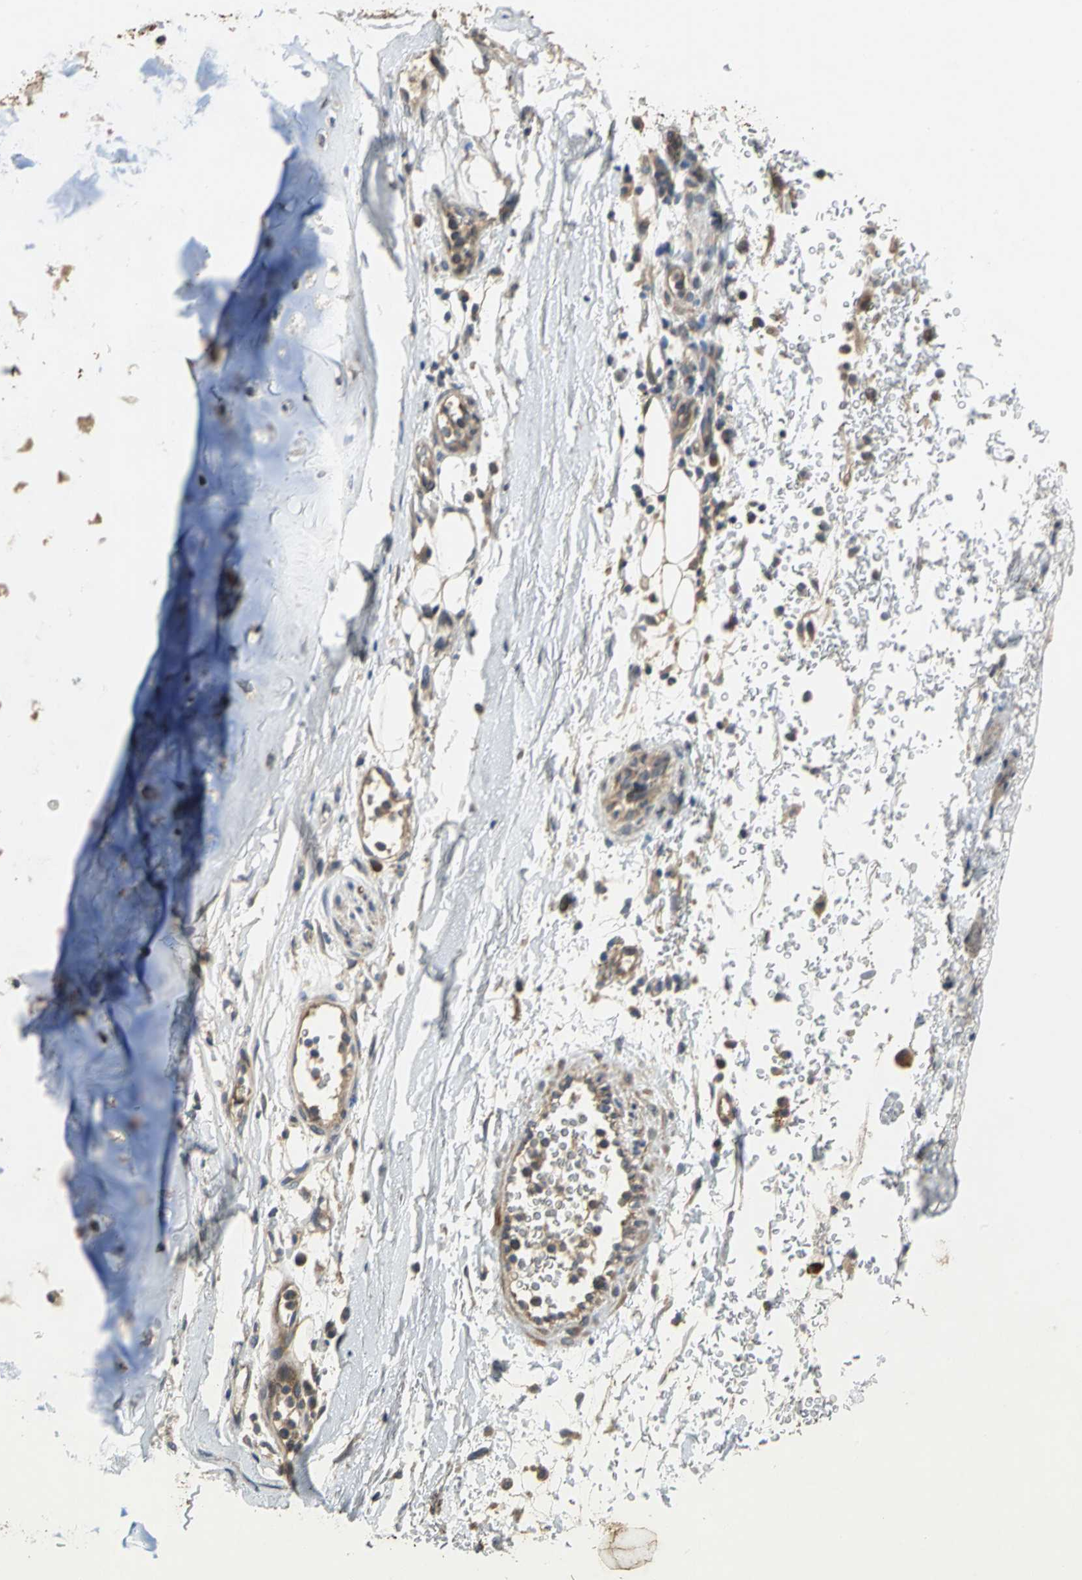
{"staining": {"intensity": "weak", "quantity": ">75%", "location": "cytoplasmic/membranous"}, "tissue": "adipose tissue", "cell_type": "Adipocytes", "image_type": "normal", "snomed": [{"axis": "morphology", "description": "Normal tissue, NOS"}, {"axis": "topography", "description": "Cartilage tissue"}, {"axis": "topography", "description": "Bronchus"}], "caption": "Protein analysis of normal adipose tissue exhibits weak cytoplasmic/membranous positivity in approximately >75% of adipocytes. (brown staining indicates protein expression, while blue staining denotes nuclei).", "gene": "MET", "patient": {"sex": "female", "age": 73}}